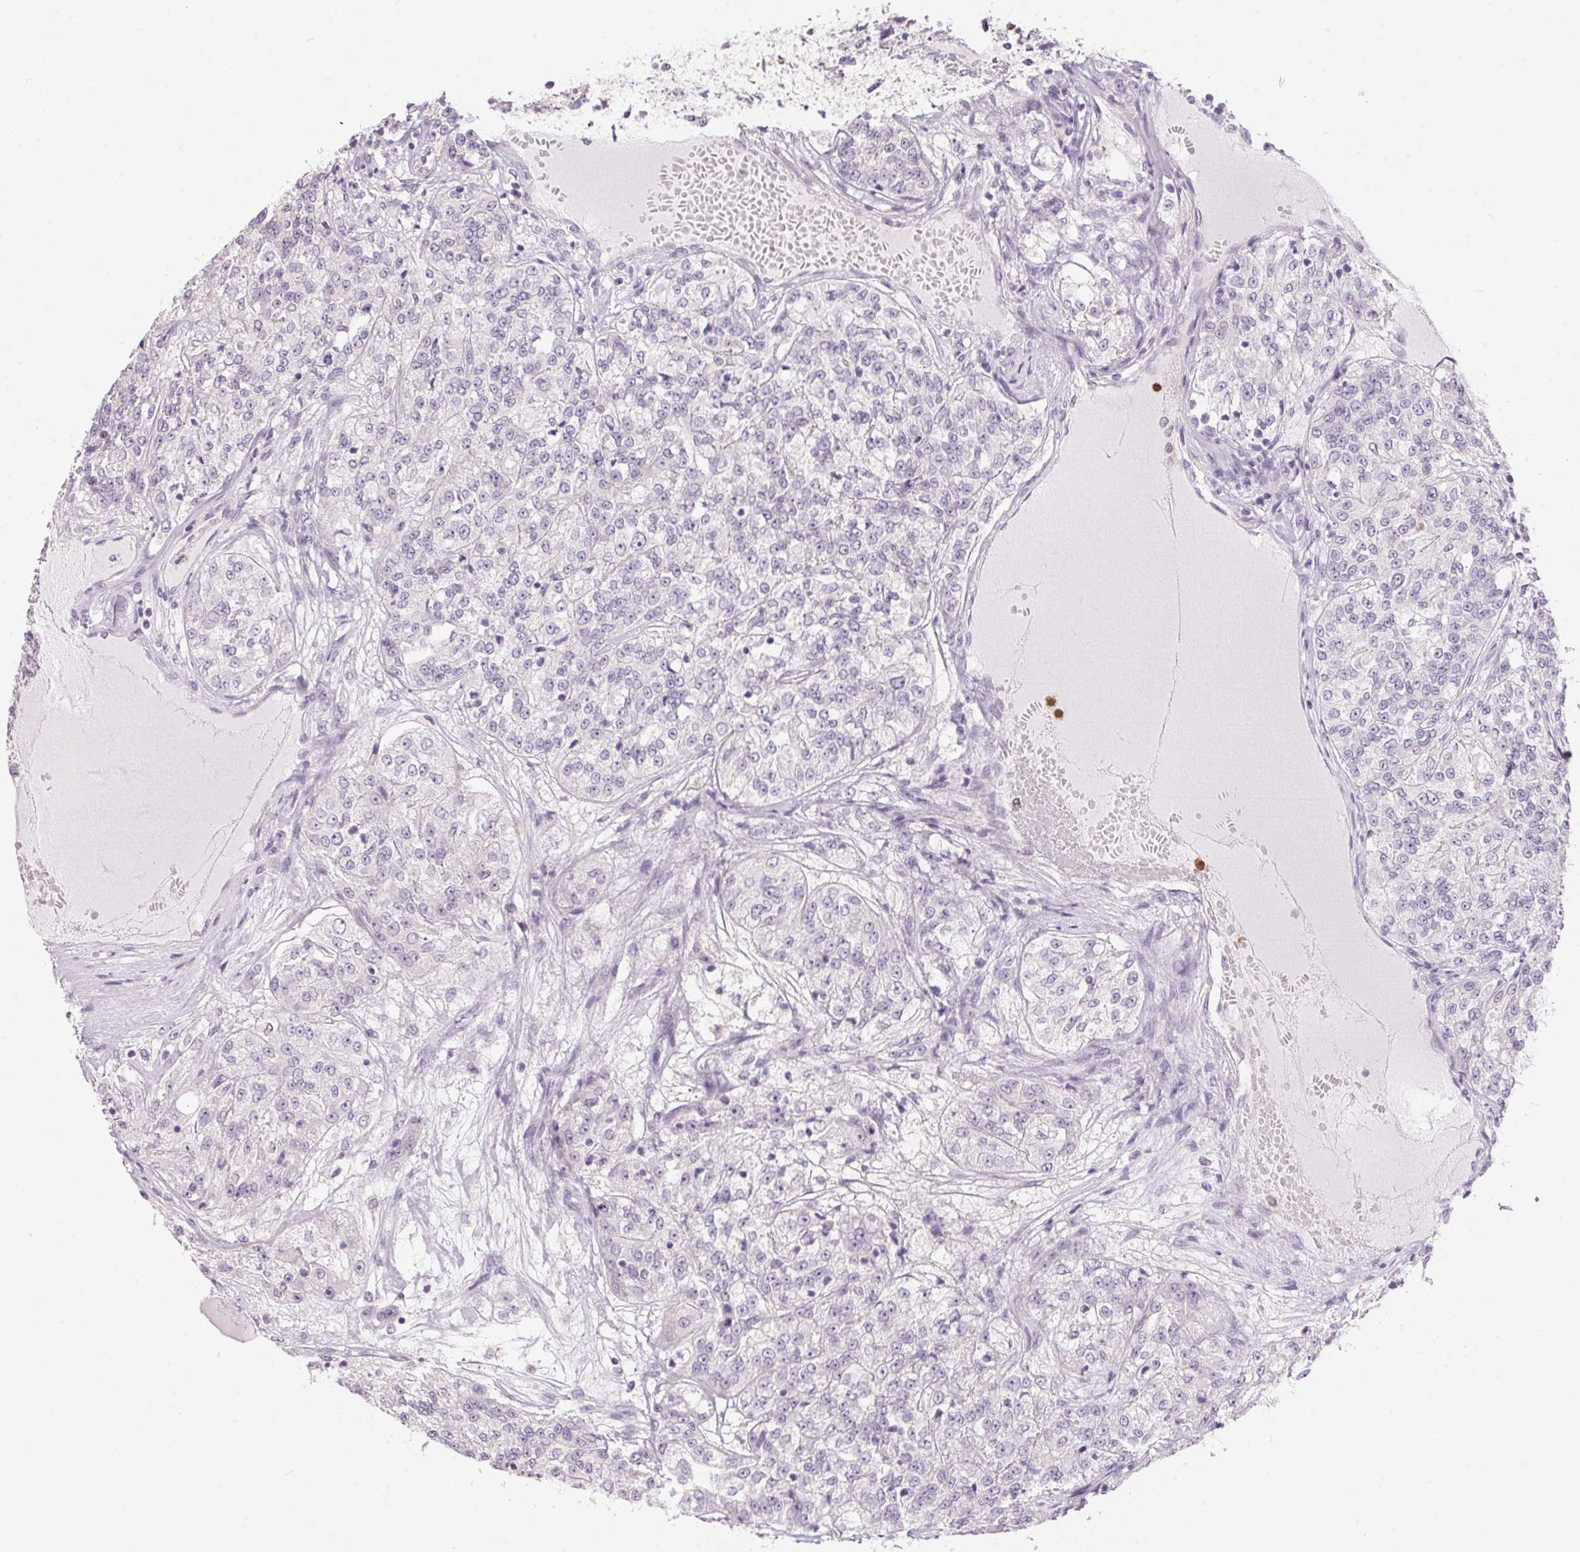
{"staining": {"intensity": "negative", "quantity": "none", "location": "none"}, "tissue": "renal cancer", "cell_type": "Tumor cells", "image_type": "cancer", "snomed": [{"axis": "morphology", "description": "Adenocarcinoma, NOS"}, {"axis": "topography", "description": "Kidney"}], "caption": "The IHC photomicrograph has no significant staining in tumor cells of renal cancer tissue.", "gene": "SERPINB1", "patient": {"sex": "female", "age": 63}}